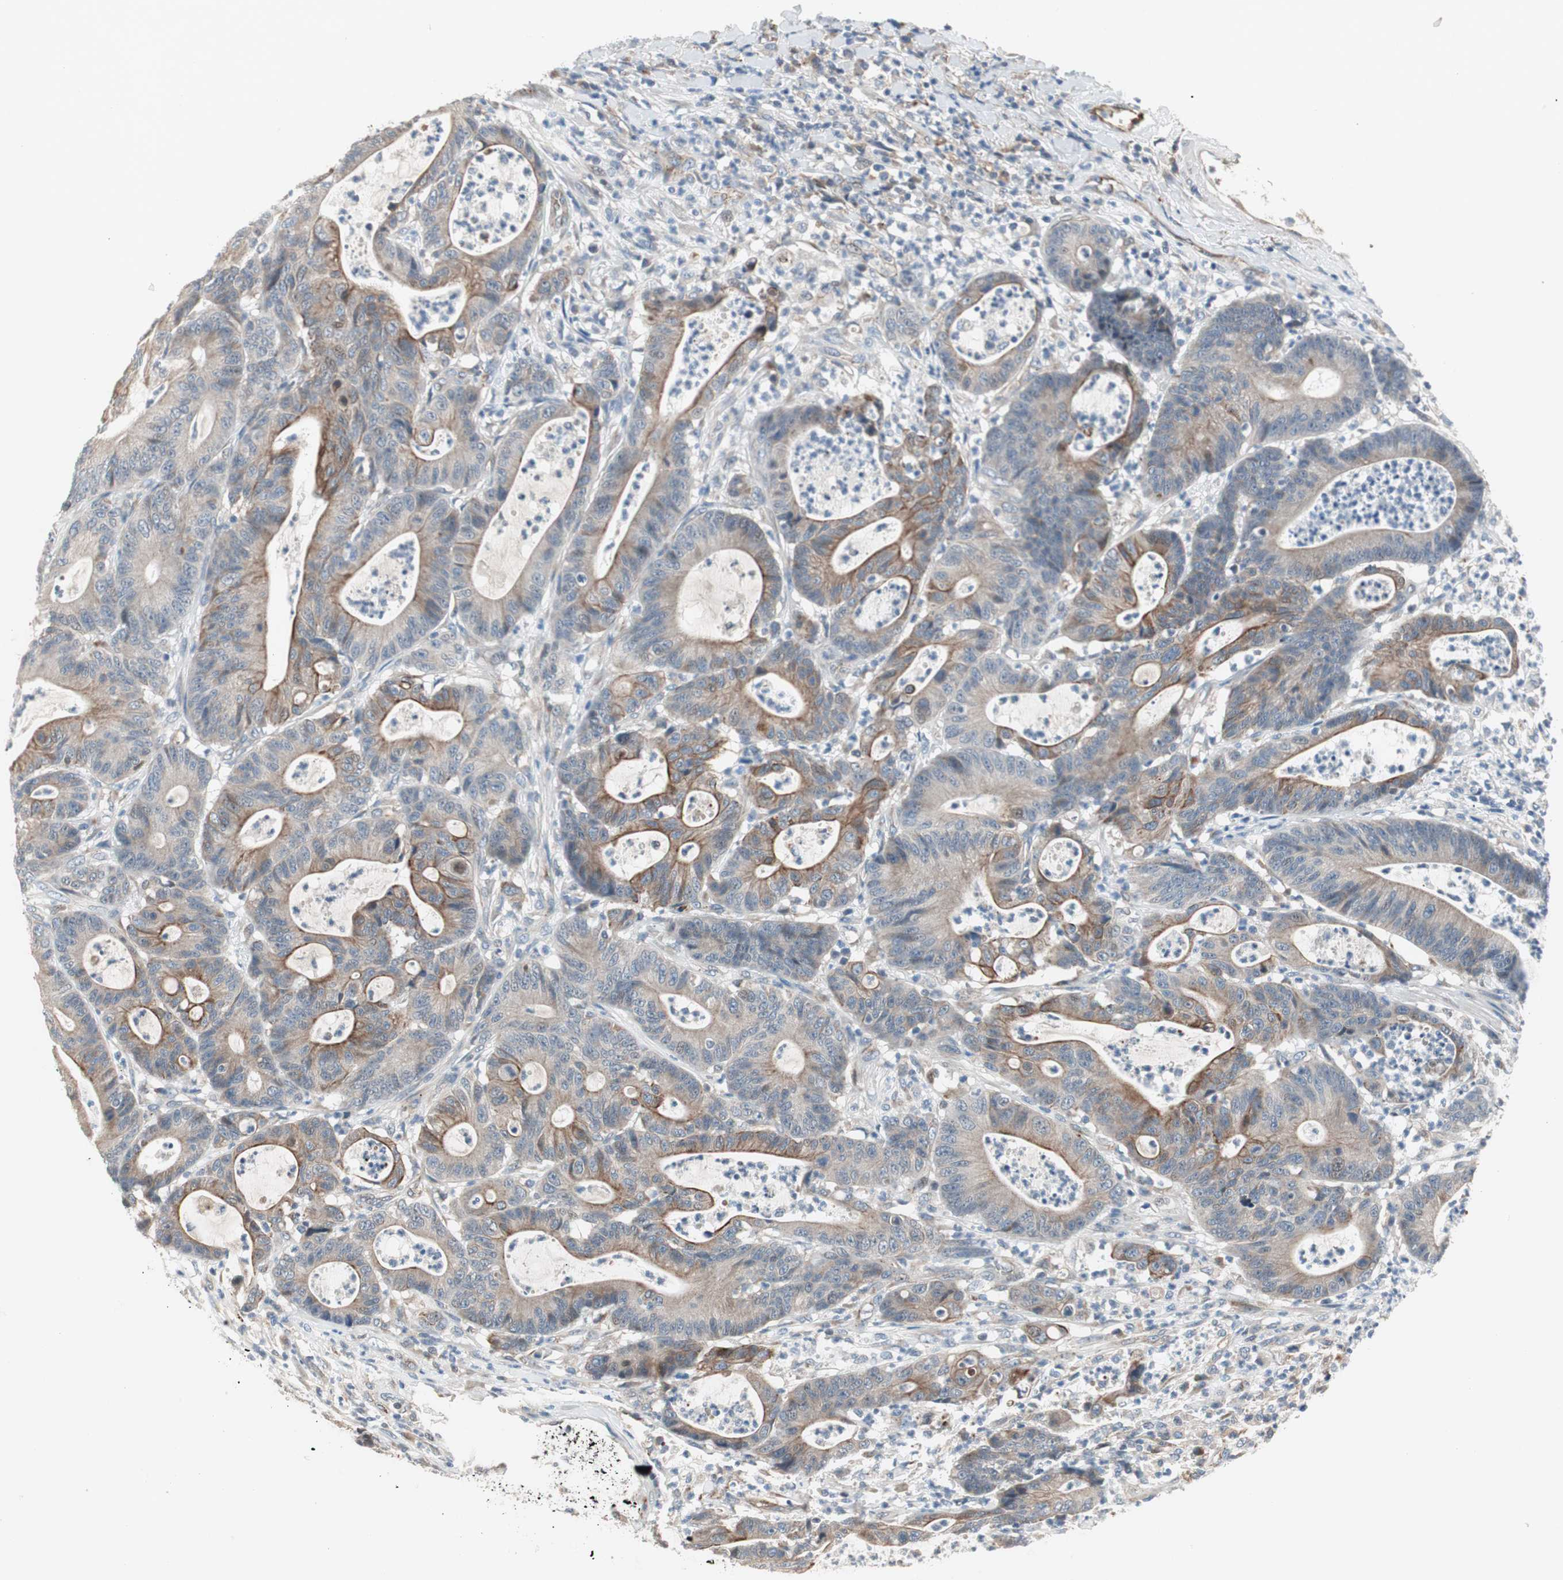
{"staining": {"intensity": "moderate", "quantity": "25%-75%", "location": "cytoplasmic/membranous"}, "tissue": "colorectal cancer", "cell_type": "Tumor cells", "image_type": "cancer", "snomed": [{"axis": "morphology", "description": "Adenocarcinoma, NOS"}, {"axis": "topography", "description": "Colon"}], "caption": "Moderate cytoplasmic/membranous positivity is seen in approximately 25%-75% of tumor cells in adenocarcinoma (colorectal).", "gene": "FGFR4", "patient": {"sex": "female", "age": 84}}